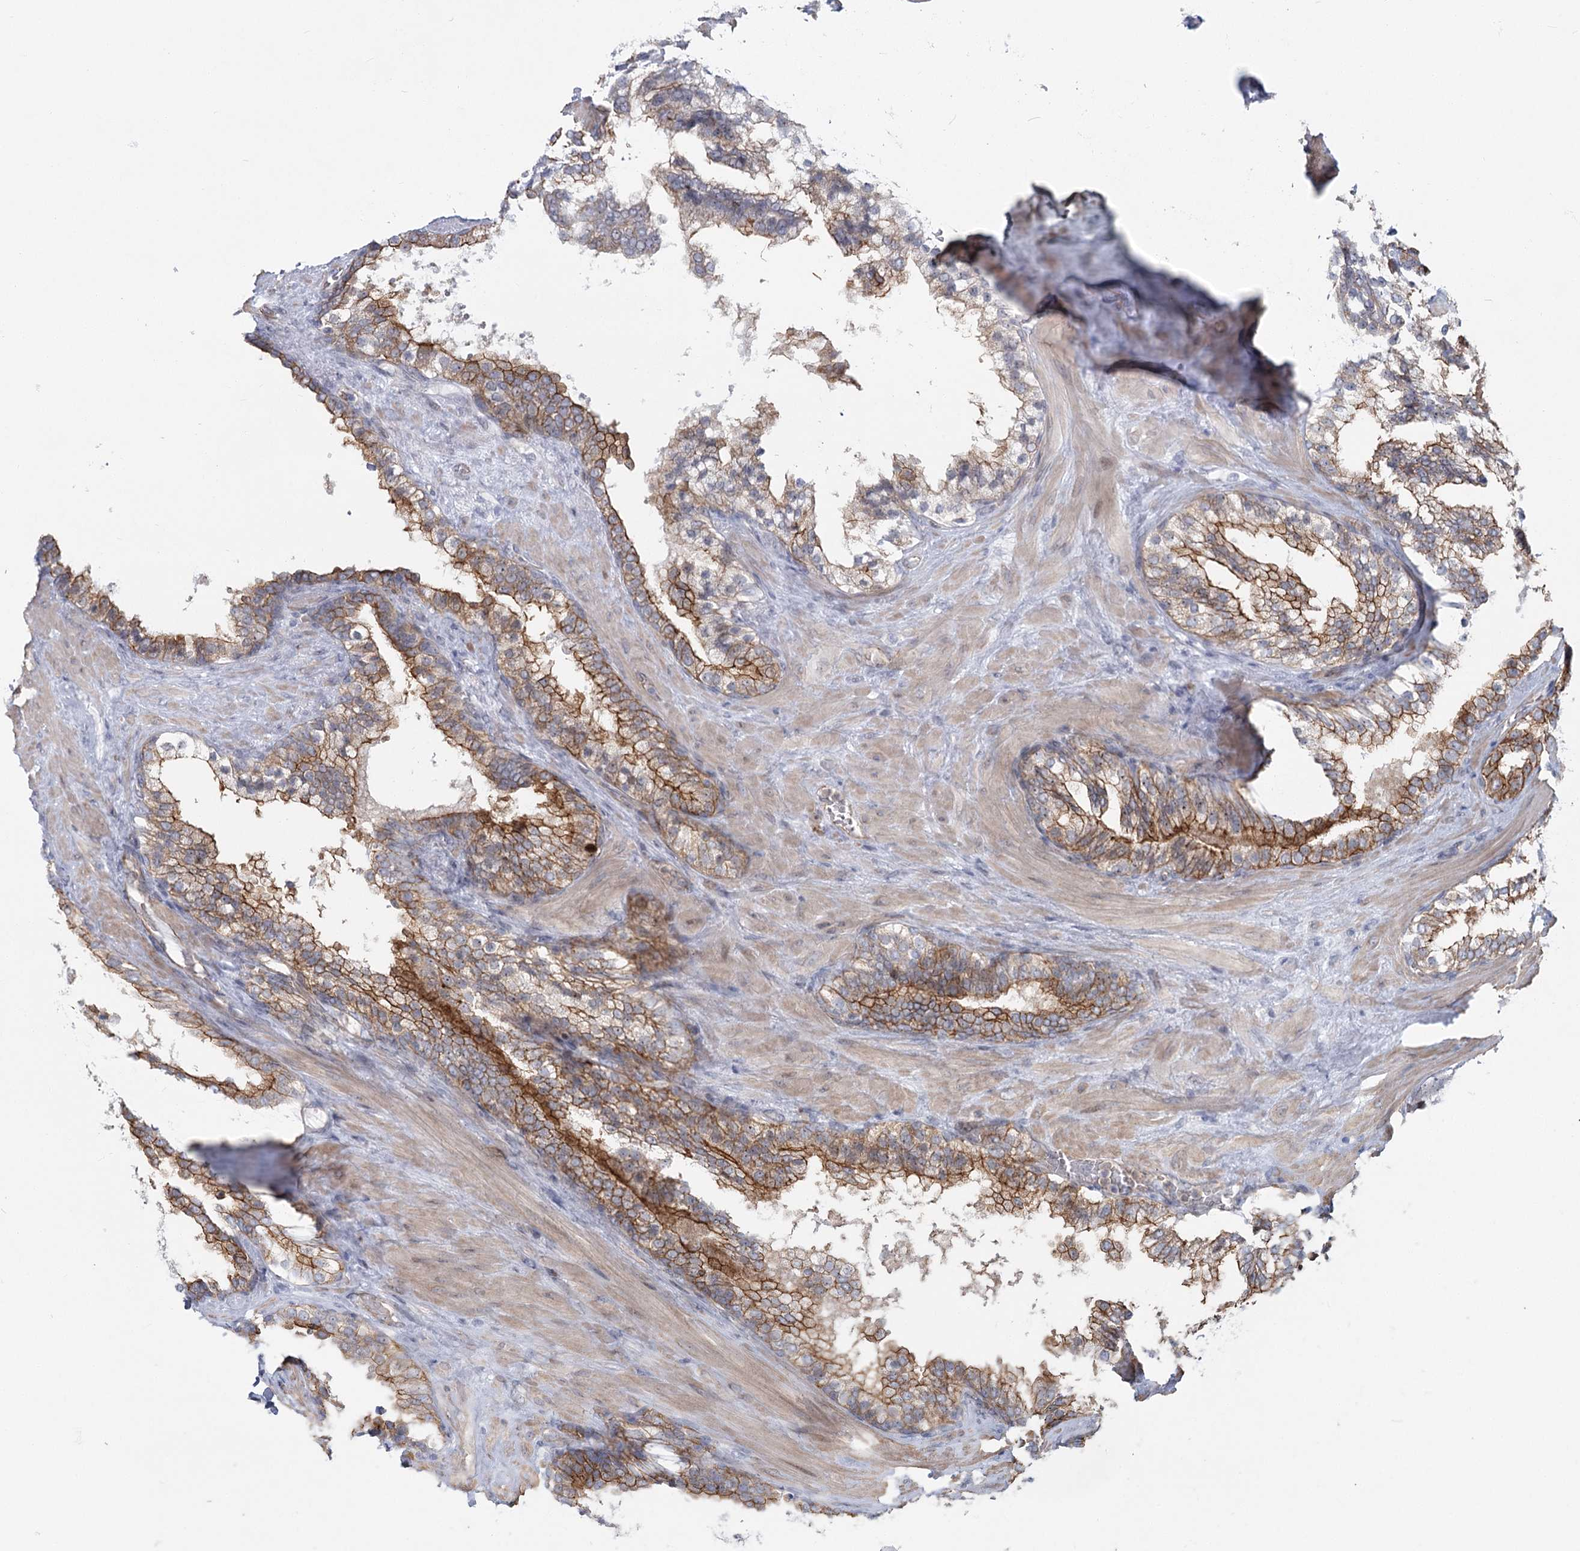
{"staining": {"intensity": "moderate", "quantity": "25%-75%", "location": "cytoplasmic/membranous"}, "tissue": "prostate cancer", "cell_type": "Tumor cells", "image_type": "cancer", "snomed": [{"axis": "morphology", "description": "Adenocarcinoma, High grade"}, {"axis": "topography", "description": "Prostate"}], "caption": "Prostate cancer (high-grade adenocarcinoma) tissue reveals moderate cytoplasmic/membranous expression in about 25%-75% of tumor cells The protein of interest is stained brown, and the nuclei are stained in blue (DAB IHC with brightfield microscopy, high magnification).", "gene": "ABHD8", "patient": {"sex": "male", "age": 57}}